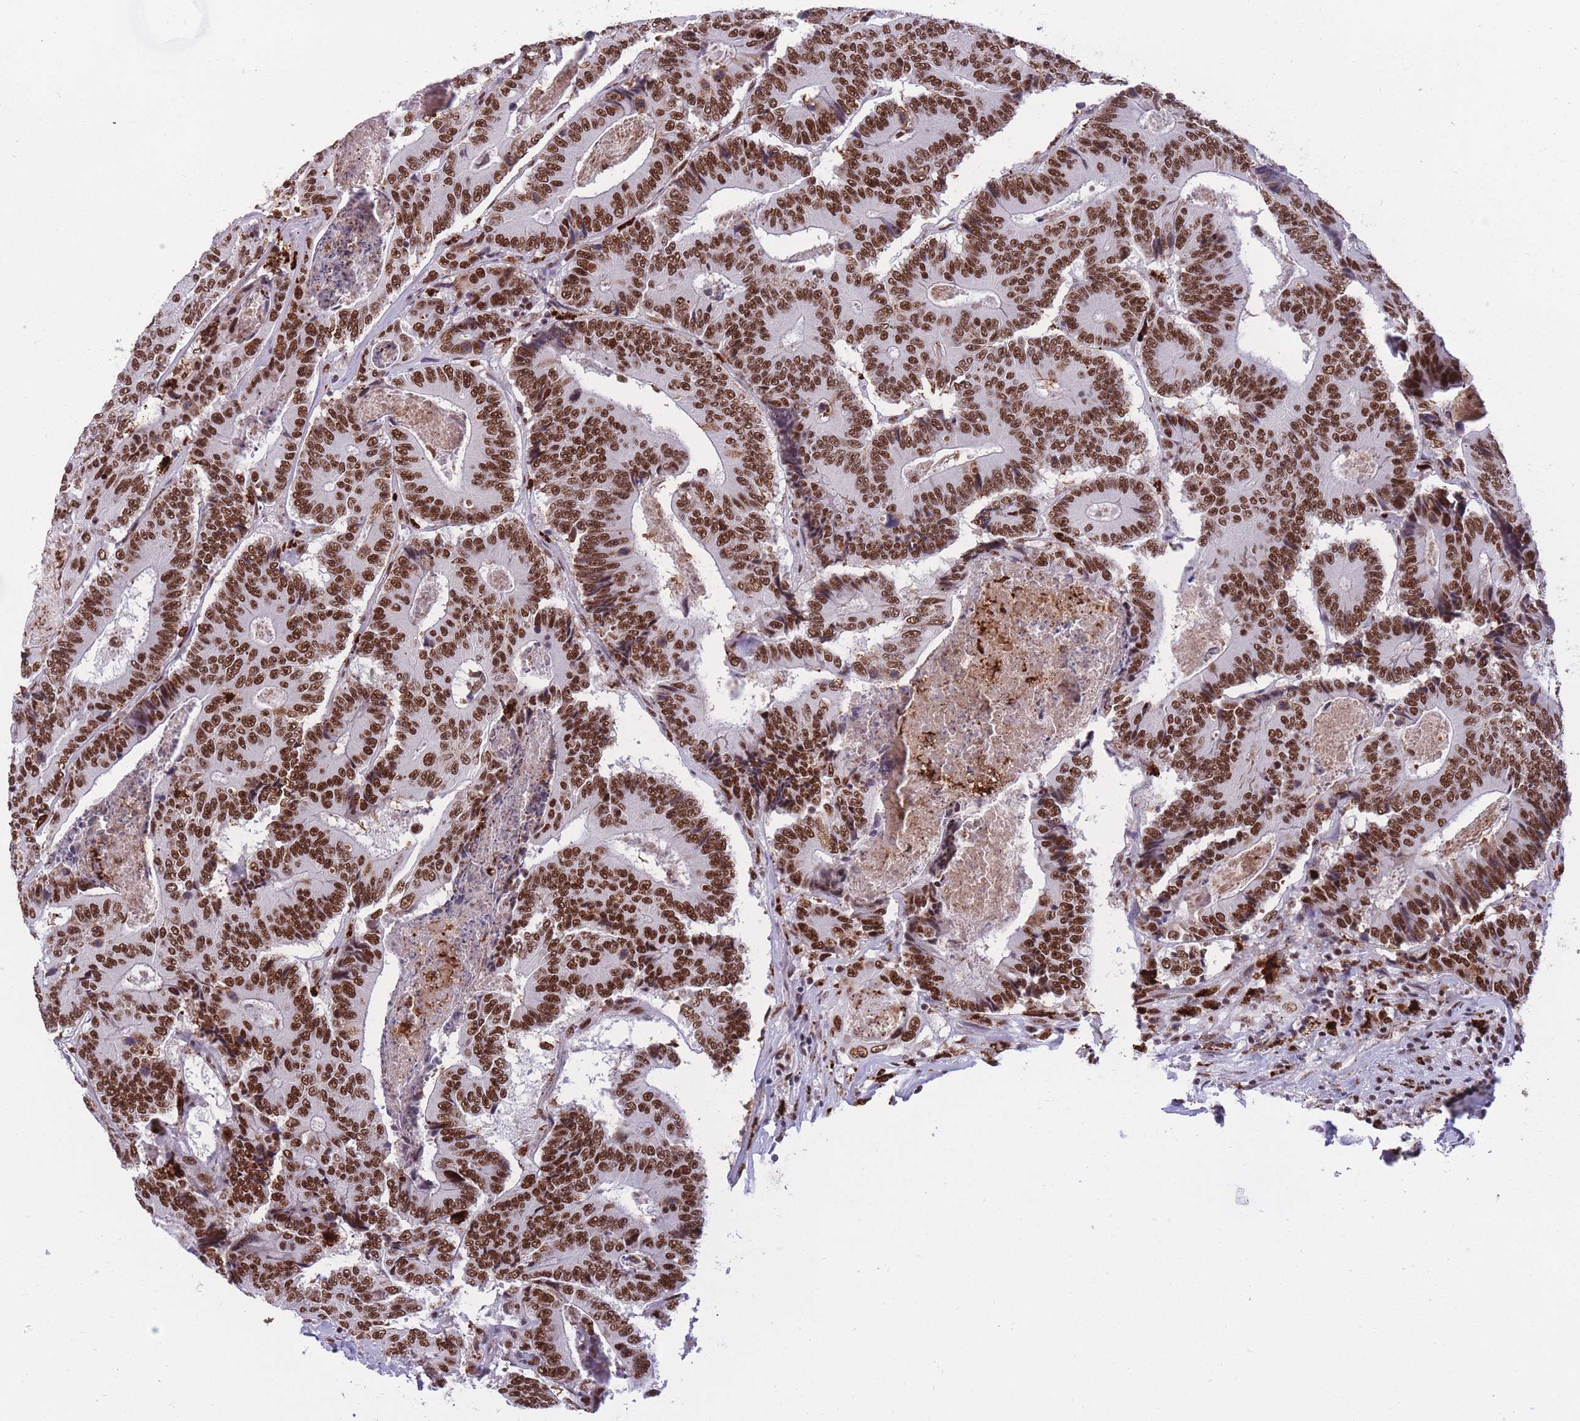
{"staining": {"intensity": "strong", "quantity": ">75%", "location": "nuclear"}, "tissue": "colorectal cancer", "cell_type": "Tumor cells", "image_type": "cancer", "snomed": [{"axis": "morphology", "description": "Adenocarcinoma, NOS"}, {"axis": "topography", "description": "Colon"}], "caption": "Immunohistochemistry photomicrograph of neoplastic tissue: human colorectal cancer stained using immunohistochemistry displays high levels of strong protein expression localized specifically in the nuclear of tumor cells, appearing as a nuclear brown color.", "gene": "PRPF19", "patient": {"sex": "male", "age": 83}}